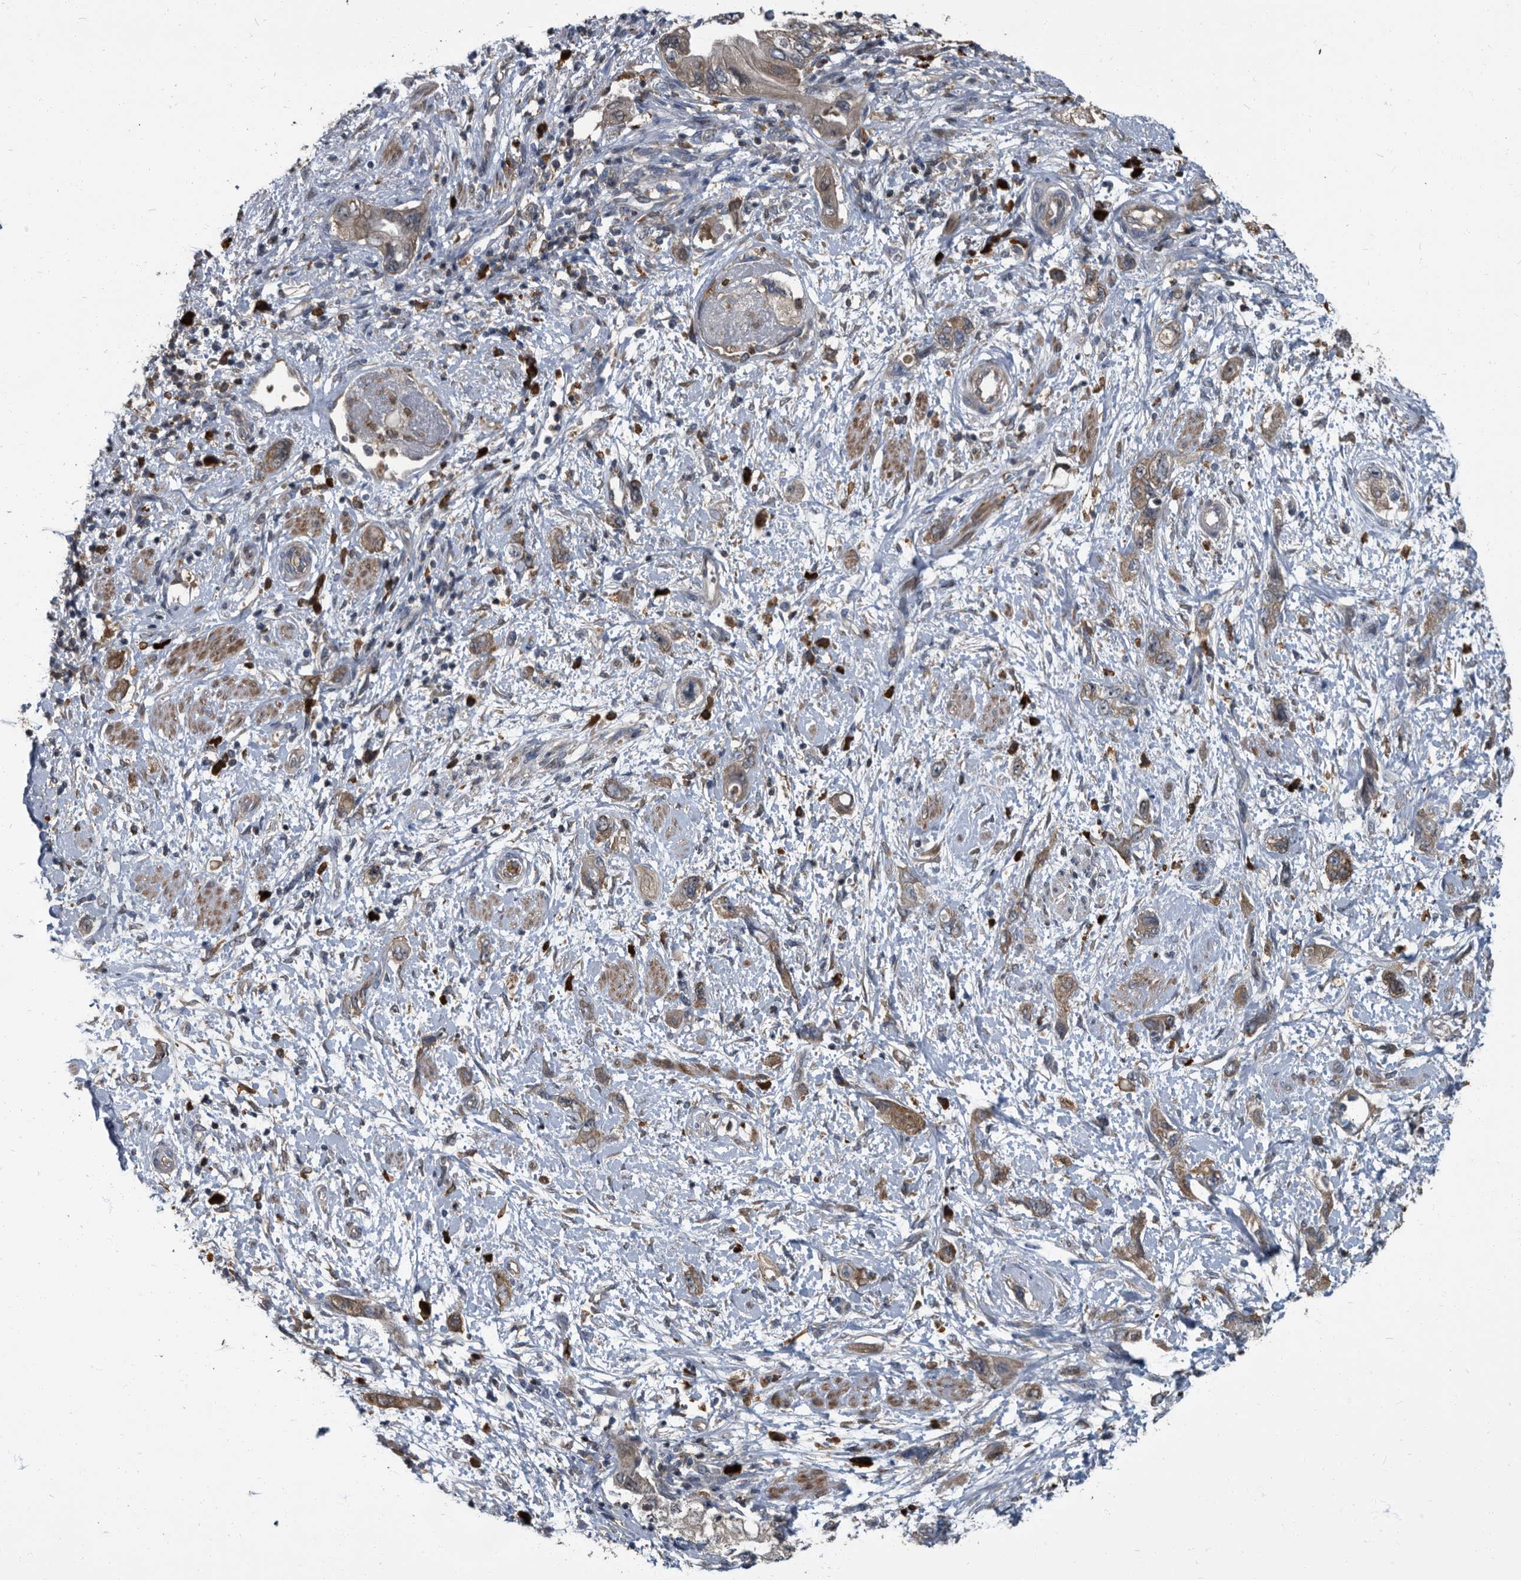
{"staining": {"intensity": "weak", "quantity": ">75%", "location": "cytoplasmic/membranous"}, "tissue": "pancreatic cancer", "cell_type": "Tumor cells", "image_type": "cancer", "snomed": [{"axis": "morphology", "description": "Adenocarcinoma, NOS"}, {"axis": "topography", "description": "Pancreas"}], "caption": "Immunohistochemistry photomicrograph of neoplastic tissue: pancreatic cancer stained using IHC demonstrates low levels of weak protein expression localized specifically in the cytoplasmic/membranous of tumor cells, appearing as a cytoplasmic/membranous brown color.", "gene": "CDV3", "patient": {"sex": "female", "age": 73}}